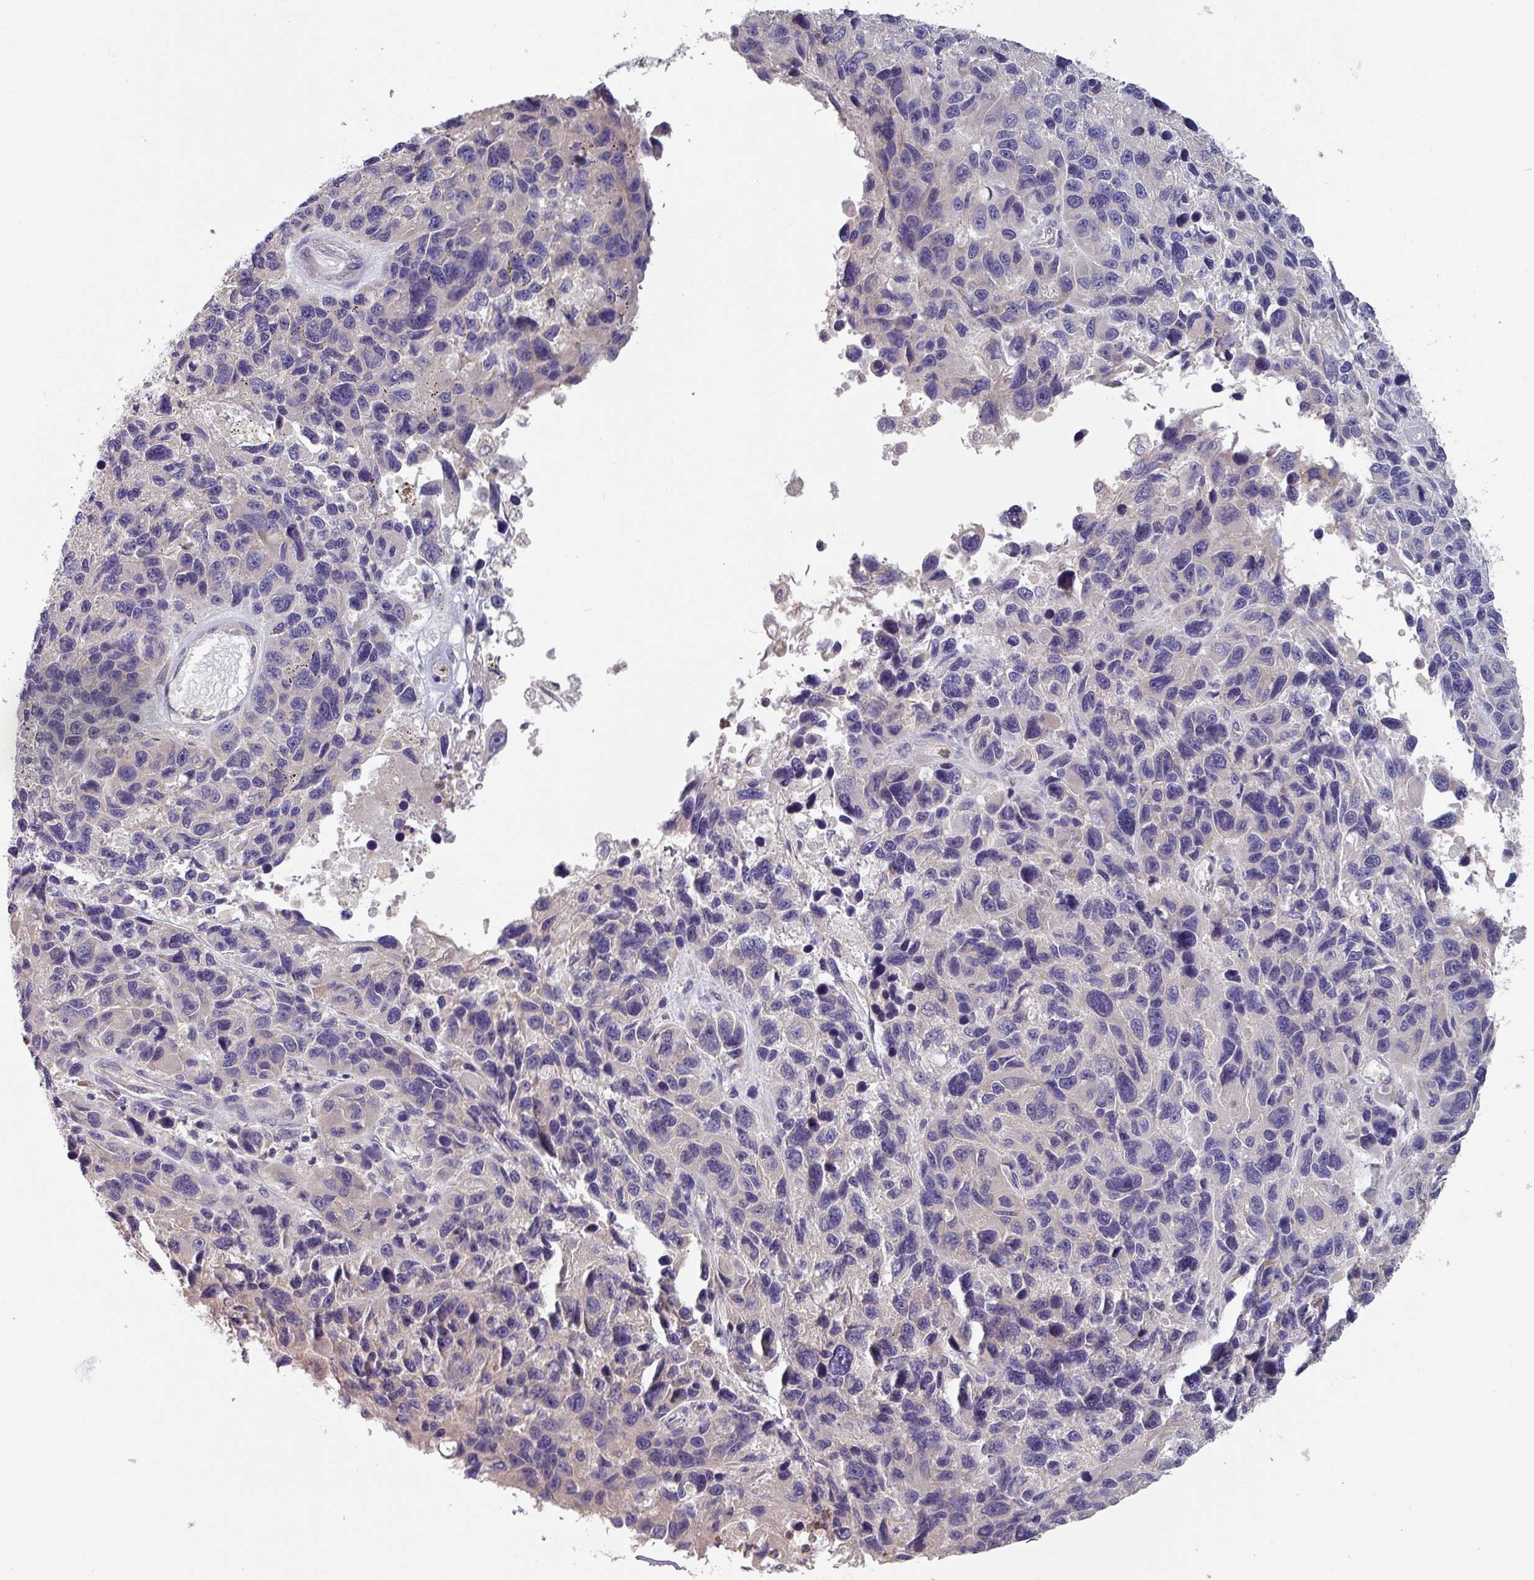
{"staining": {"intensity": "negative", "quantity": "none", "location": "none"}, "tissue": "melanoma", "cell_type": "Tumor cells", "image_type": "cancer", "snomed": [{"axis": "morphology", "description": "Malignant melanoma, NOS"}, {"axis": "topography", "description": "Skin"}], "caption": "Tumor cells are negative for protein expression in human melanoma.", "gene": "PRAMEF8", "patient": {"sex": "male", "age": 53}}